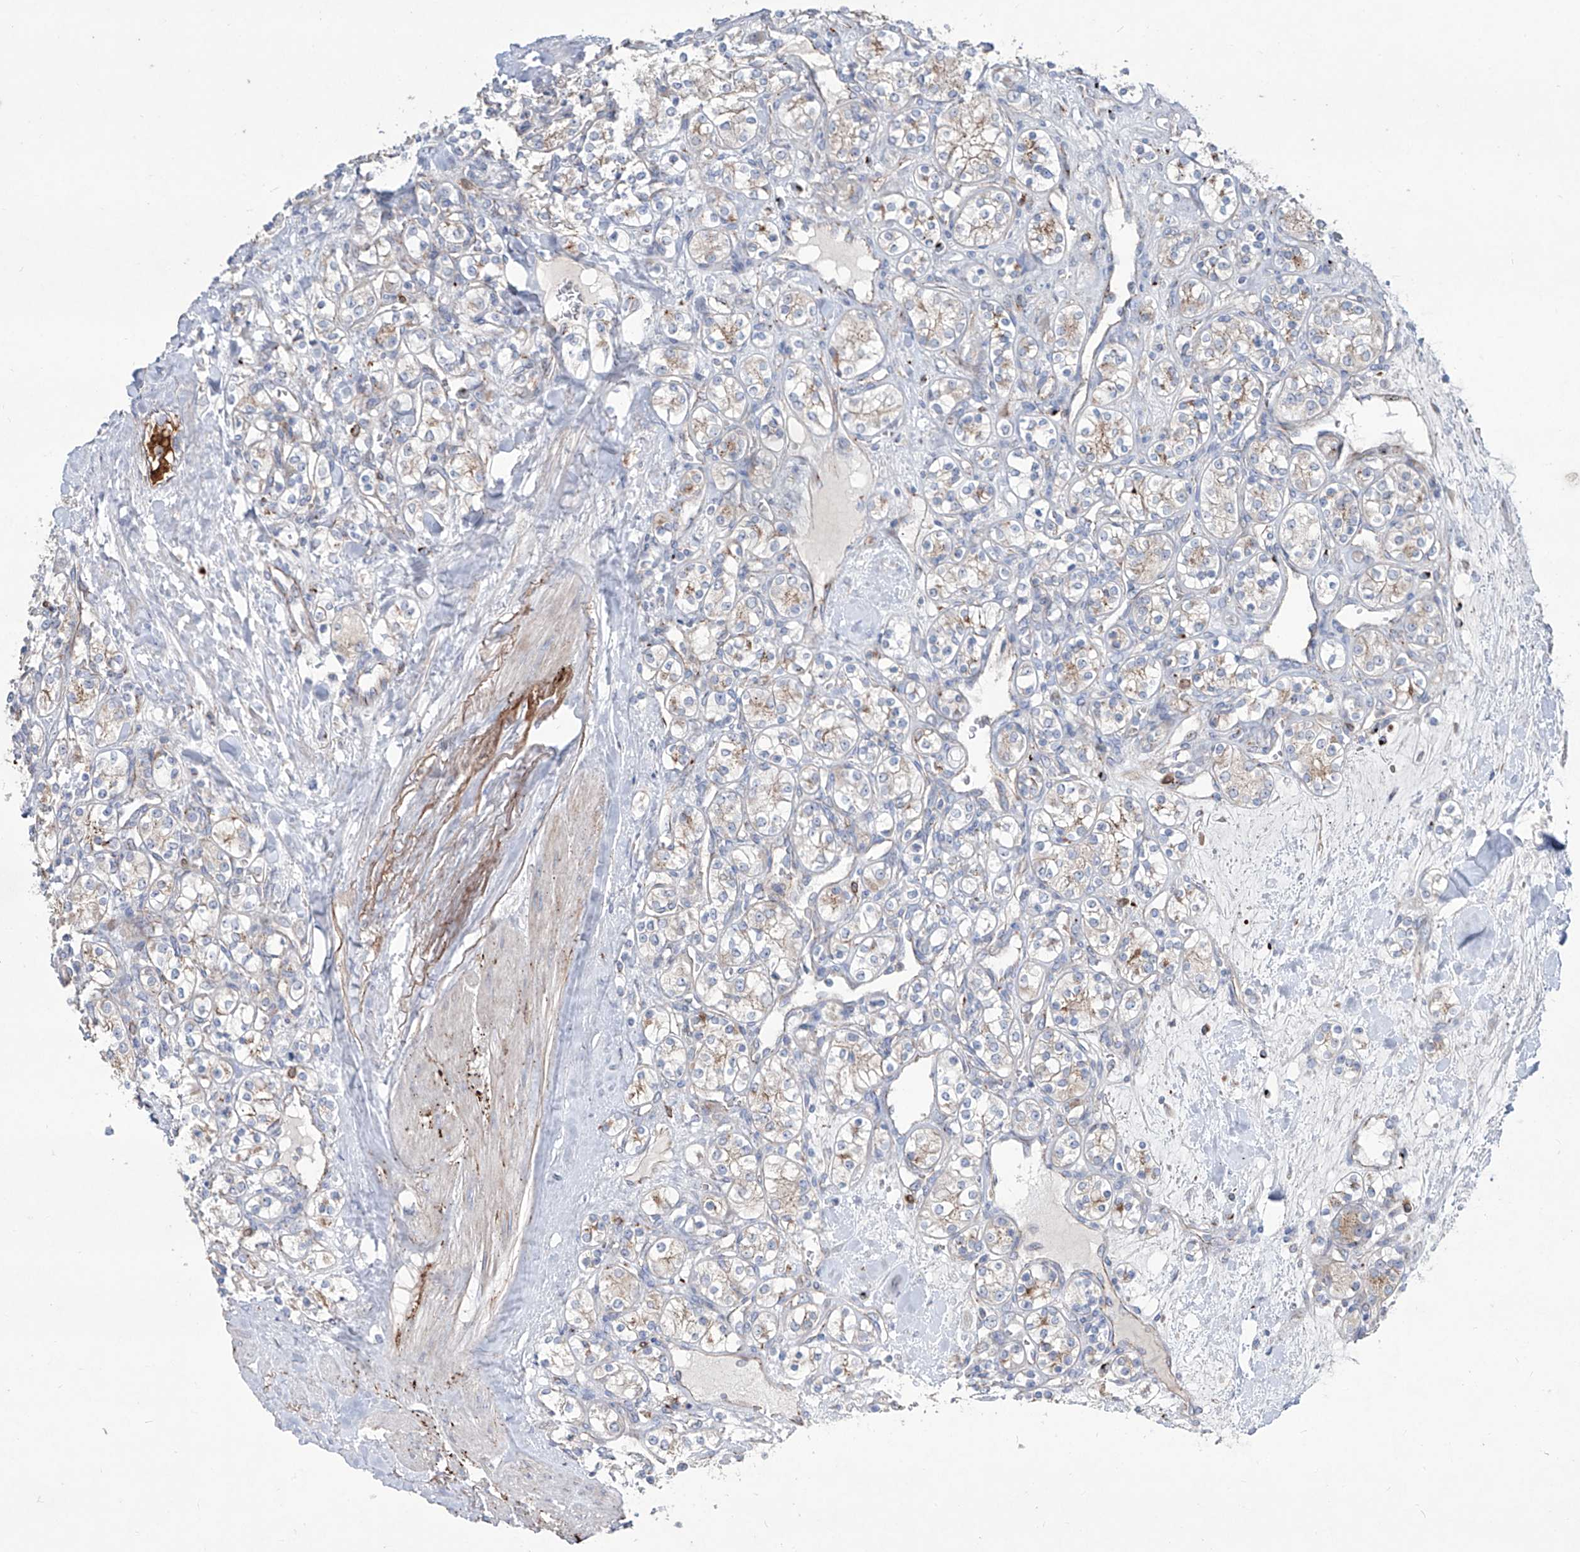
{"staining": {"intensity": "negative", "quantity": "none", "location": "none"}, "tissue": "renal cancer", "cell_type": "Tumor cells", "image_type": "cancer", "snomed": [{"axis": "morphology", "description": "Adenocarcinoma, NOS"}, {"axis": "topography", "description": "Kidney"}], "caption": "Immunohistochemical staining of human adenocarcinoma (renal) displays no significant expression in tumor cells.", "gene": "CDH5", "patient": {"sex": "male", "age": 77}}